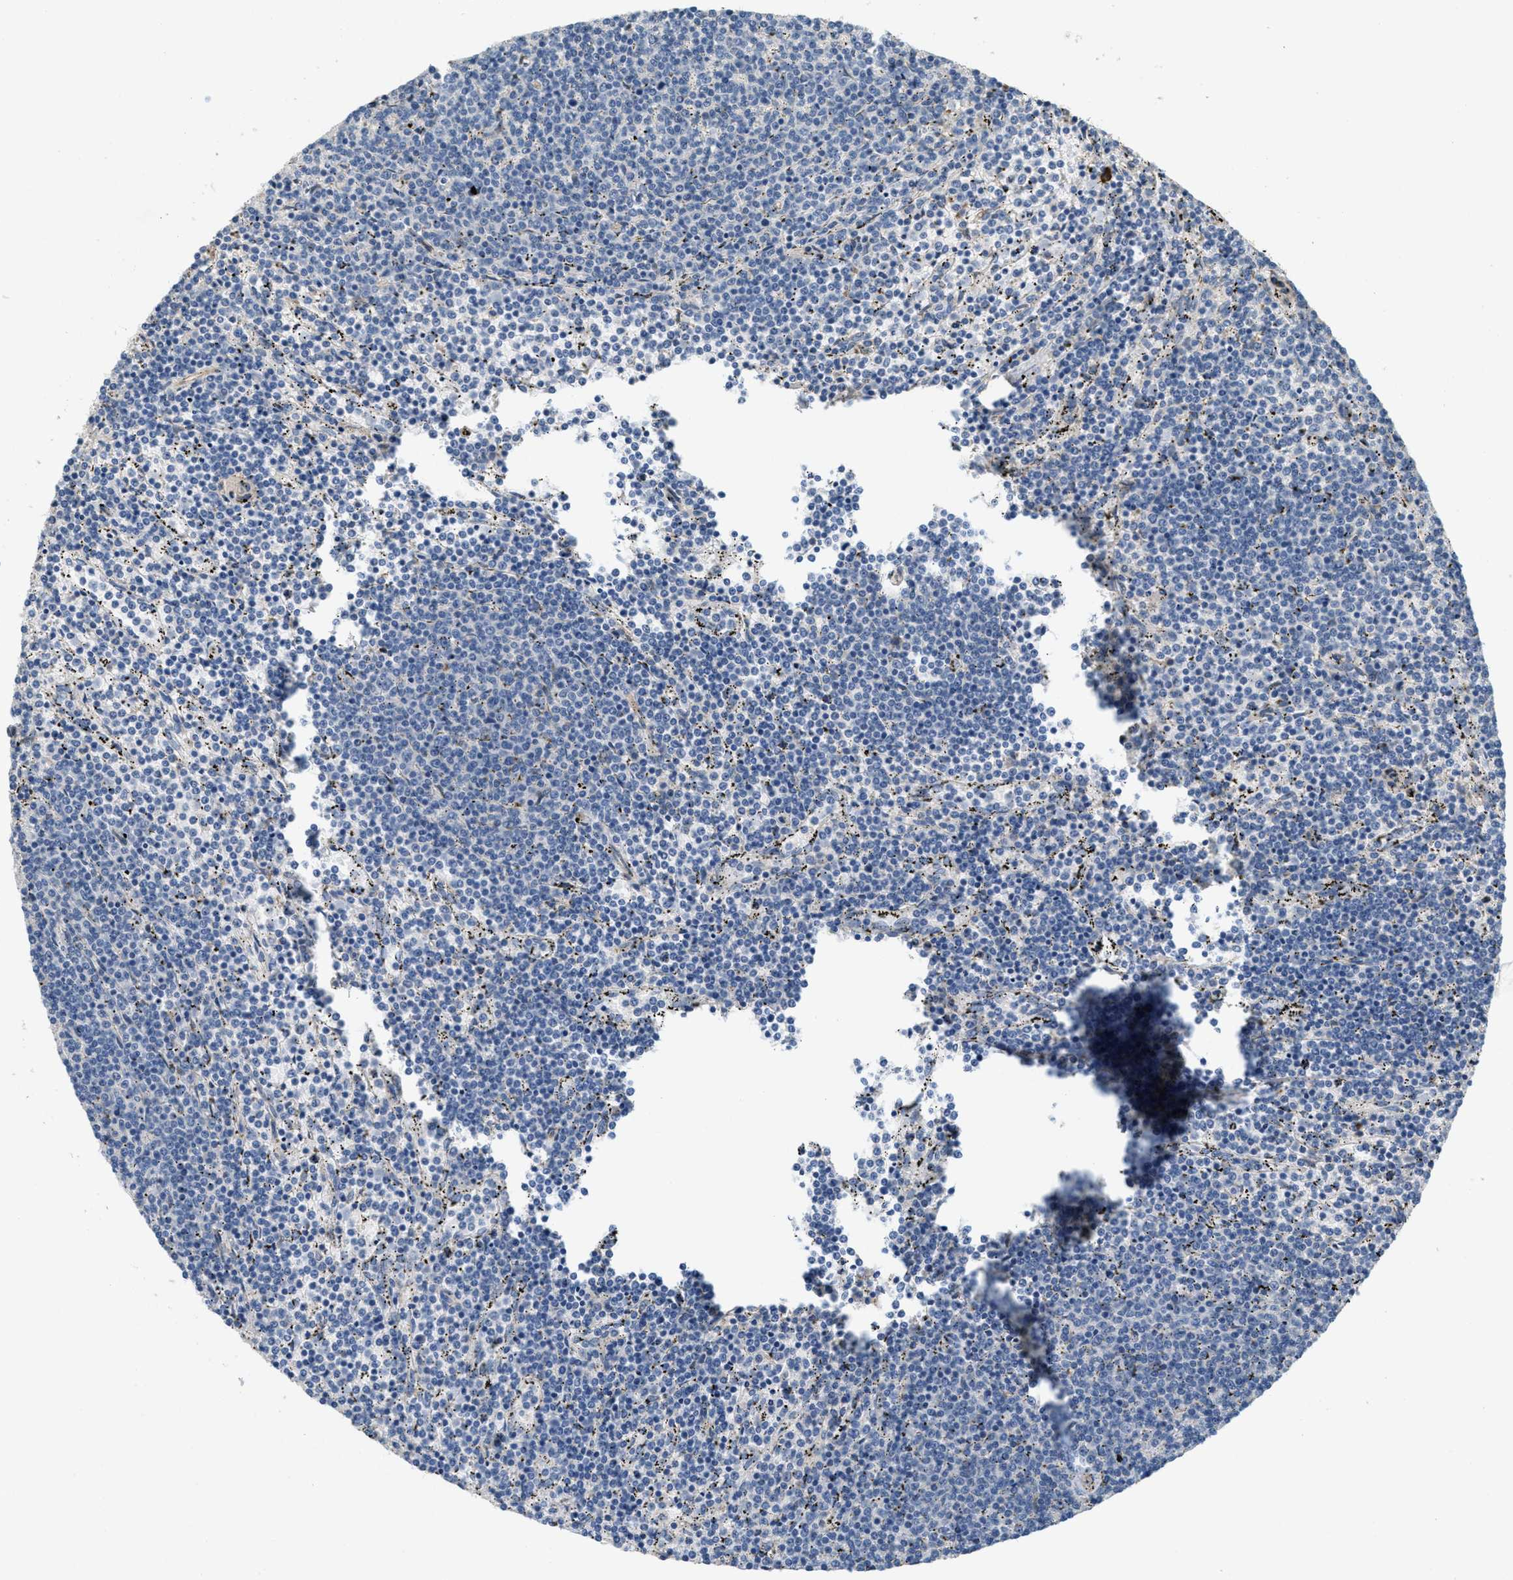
{"staining": {"intensity": "negative", "quantity": "none", "location": "none"}, "tissue": "lymphoma", "cell_type": "Tumor cells", "image_type": "cancer", "snomed": [{"axis": "morphology", "description": "Malignant lymphoma, non-Hodgkin's type, Low grade"}, {"axis": "topography", "description": "Spleen"}], "caption": "Tumor cells are negative for protein expression in human malignant lymphoma, non-Hodgkin's type (low-grade).", "gene": "ADCY5", "patient": {"sex": "female", "age": 50}}